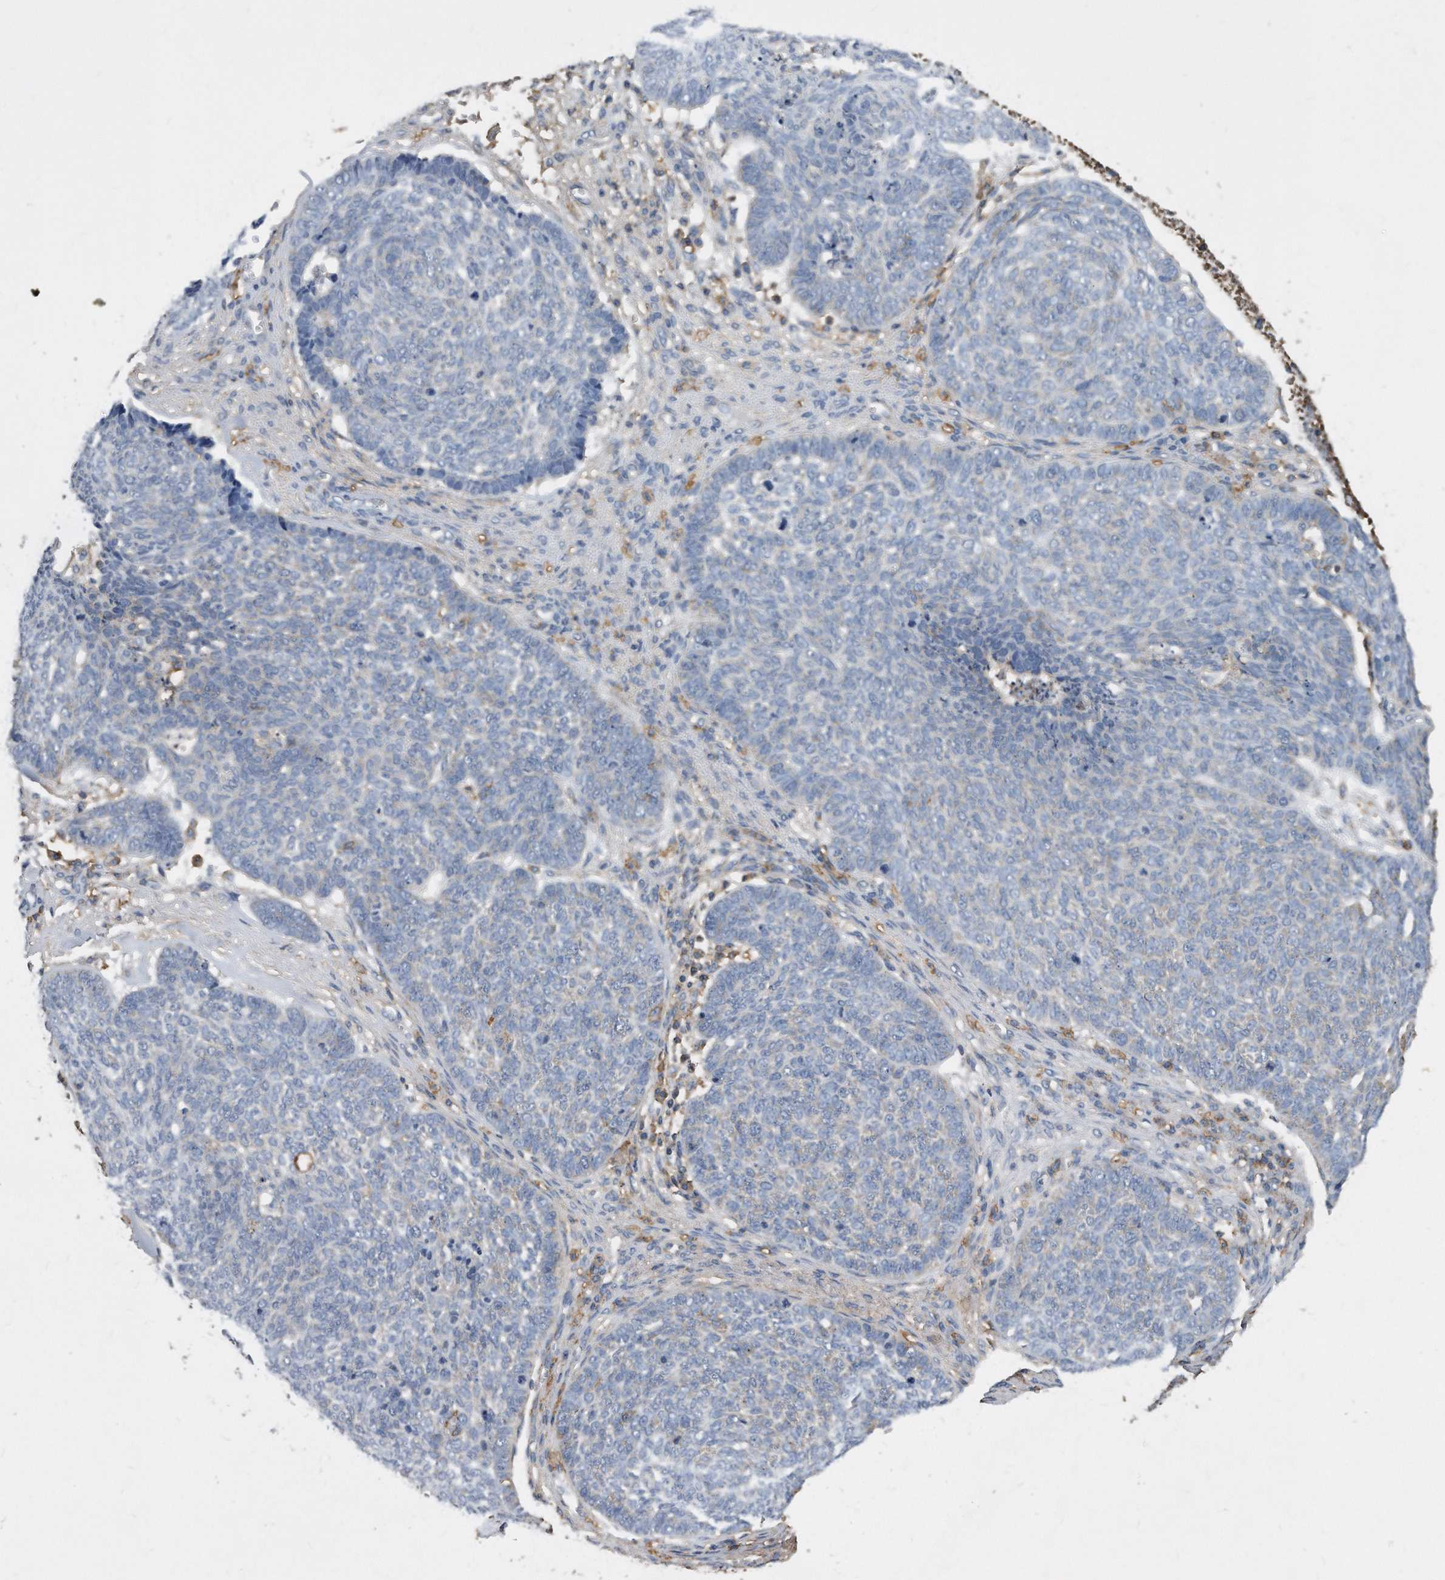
{"staining": {"intensity": "negative", "quantity": "none", "location": "none"}, "tissue": "skin cancer", "cell_type": "Tumor cells", "image_type": "cancer", "snomed": [{"axis": "morphology", "description": "Basal cell carcinoma"}, {"axis": "topography", "description": "Skin"}], "caption": "This is a micrograph of immunohistochemistry (IHC) staining of skin basal cell carcinoma, which shows no positivity in tumor cells. The staining was performed using DAB to visualize the protein expression in brown, while the nuclei were stained in blue with hematoxylin (Magnification: 20x).", "gene": "ATG5", "patient": {"sex": "male", "age": 84}}